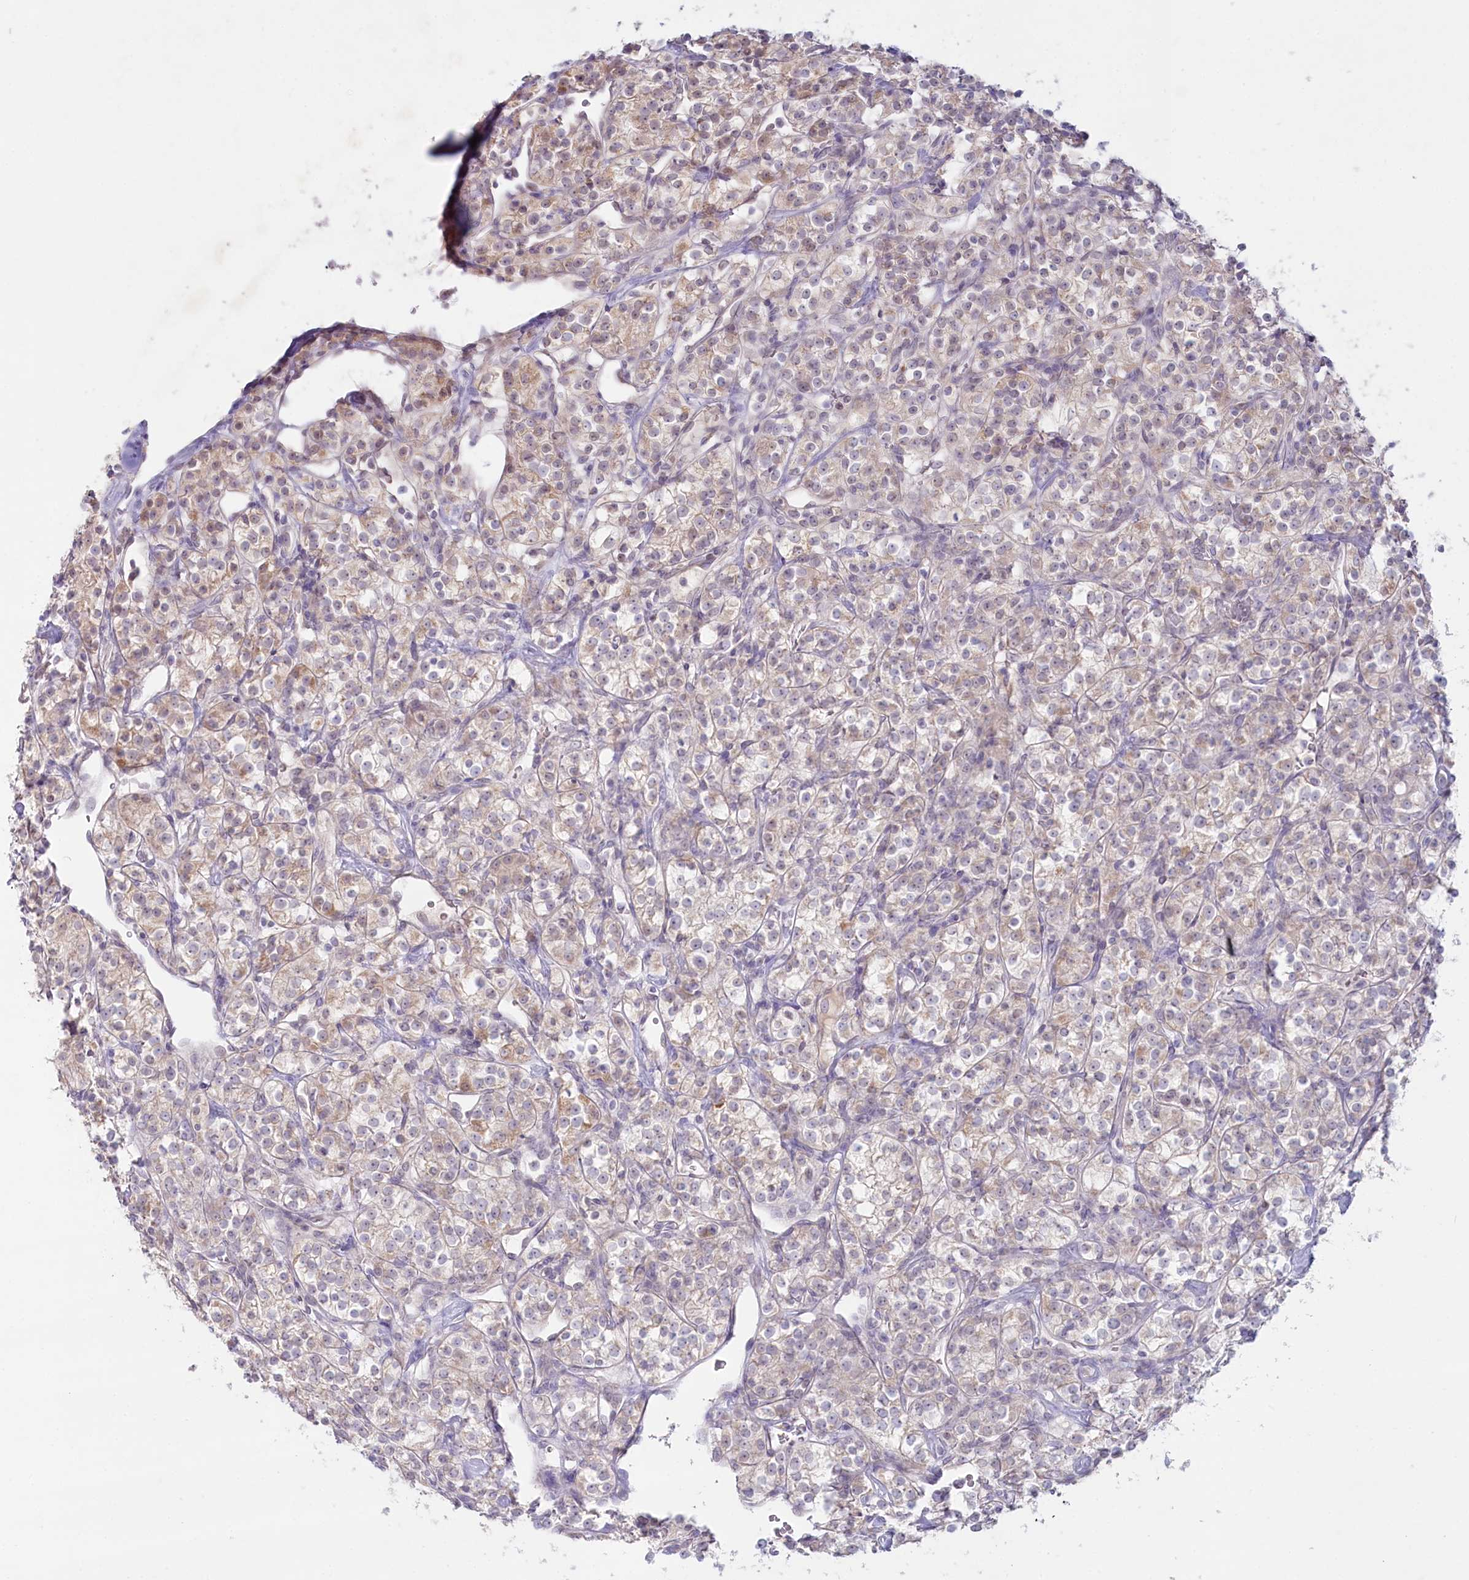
{"staining": {"intensity": "weak", "quantity": "25%-75%", "location": "cytoplasmic/membranous"}, "tissue": "renal cancer", "cell_type": "Tumor cells", "image_type": "cancer", "snomed": [{"axis": "morphology", "description": "Adenocarcinoma, NOS"}, {"axis": "topography", "description": "Kidney"}], "caption": "Protein expression analysis of human renal cancer reveals weak cytoplasmic/membranous staining in about 25%-75% of tumor cells.", "gene": "PSAPL1", "patient": {"sex": "male", "age": 77}}